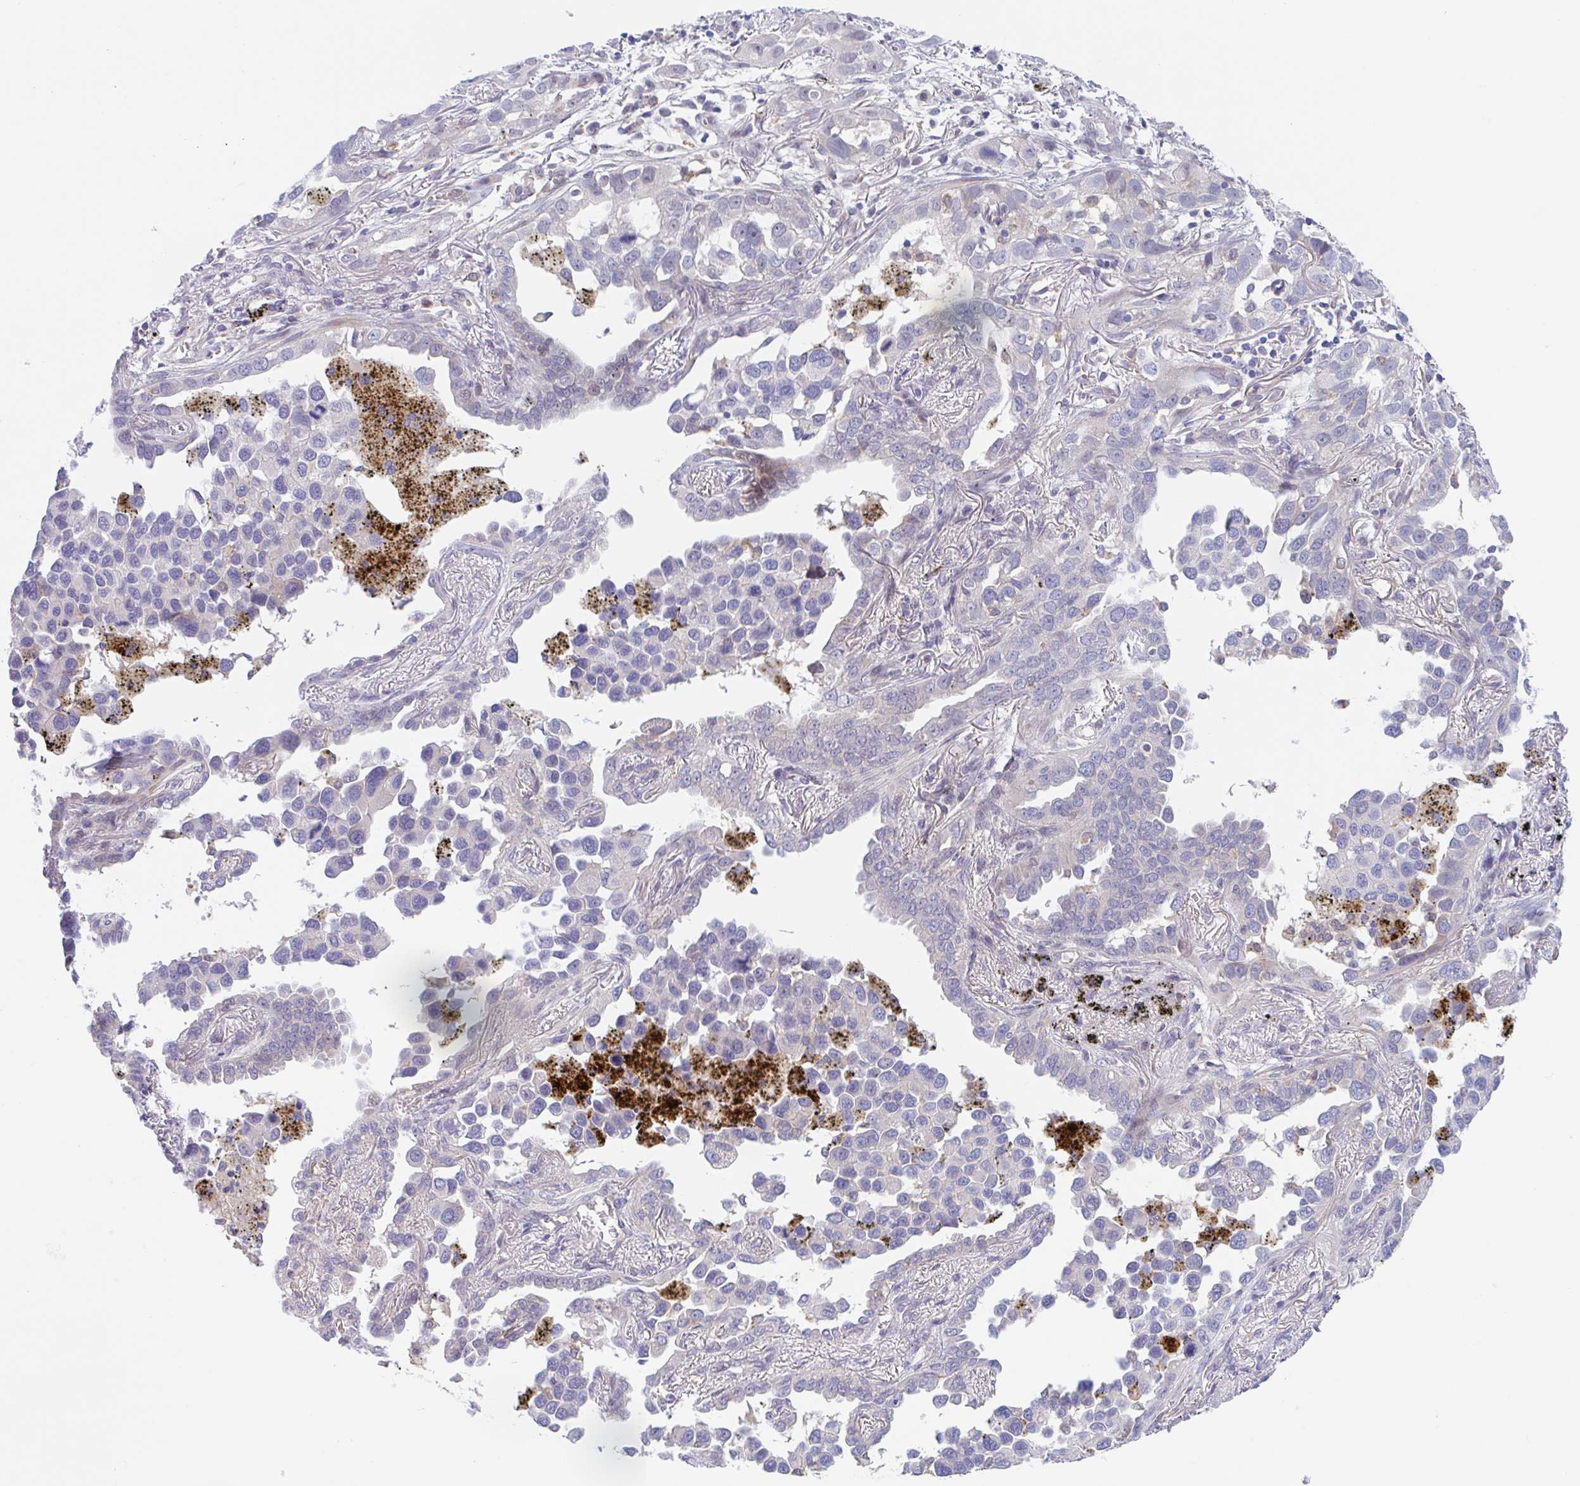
{"staining": {"intensity": "negative", "quantity": "none", "location": "none"}, "tissue": "lung cancer", "cell_type": "Tumor cells", "image_type": "cancer", "snomed": [{"axis": "morphology", "description": "Adenocarcinoma, NOS"}, {"axis": "topography", "description": "Lung"}], "caption": "Adenocarcinoma (lung) was stained to show a protein in brown. There is no significant staining in tumor cells.", "gene": "TMEM86A", "patient": {"sex": "male", "age": 67}}